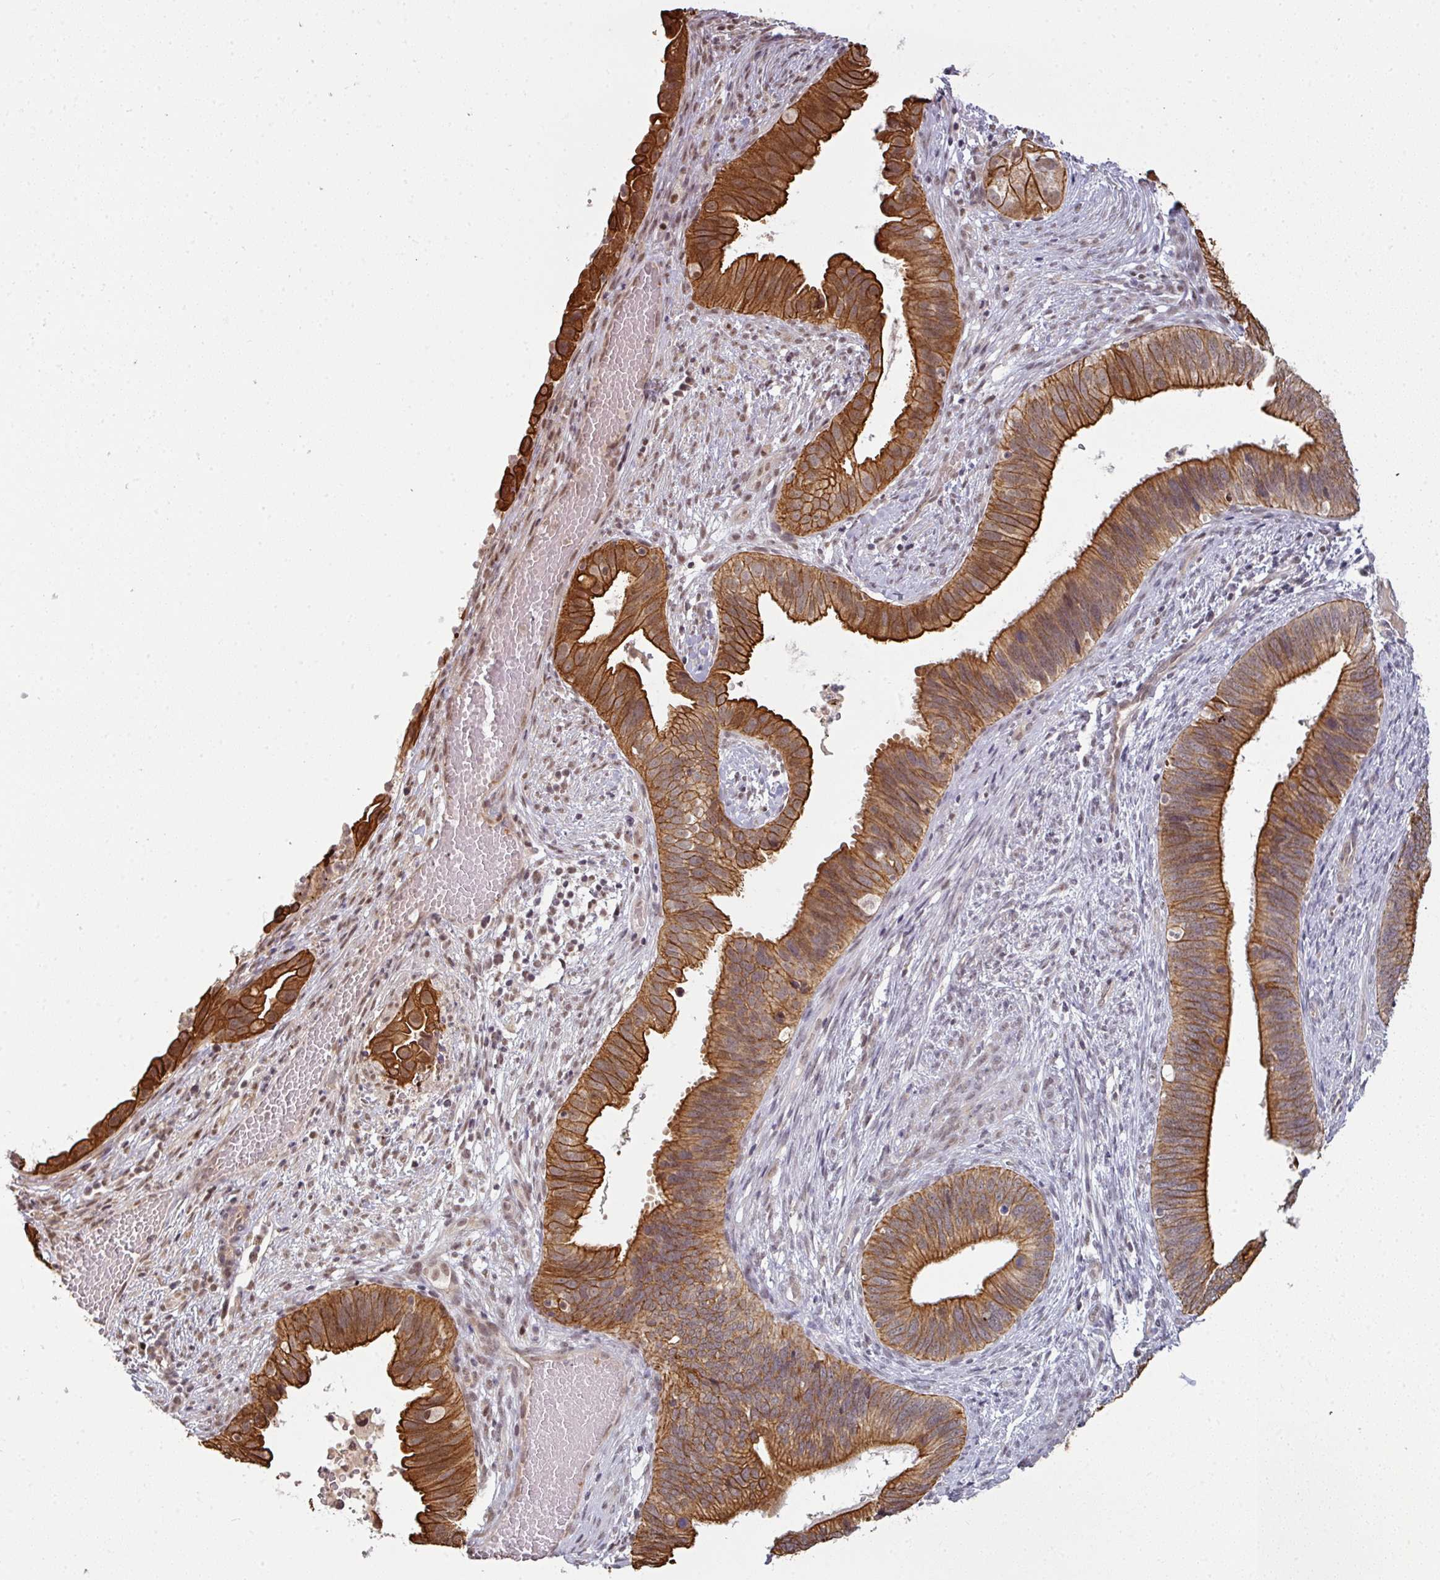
{"staining": {"intensity": "strong", "quantity": ">75%", "location": "cytoplasmic/membranous"}, "tissue": "cervical cancer", "cell_type": "Tumor cells", "image_type": "cancer", "snomed": [{"axis": "morphology", "description": "Adenocarcinoma, NOS"}, {"axis": "topography", "description": "Cervix"}], "caption": "Immunohistochemistry (DAB (3,3'-diaminobenzidine)) staining of human cervical cancer (adenocarcinoma) shows strong cytoplasmic/membranous protein positivity in approximately >75% of tumor cells.", "gene": "GTF2H3", "patient": {"sex": "female", "age": 42}}